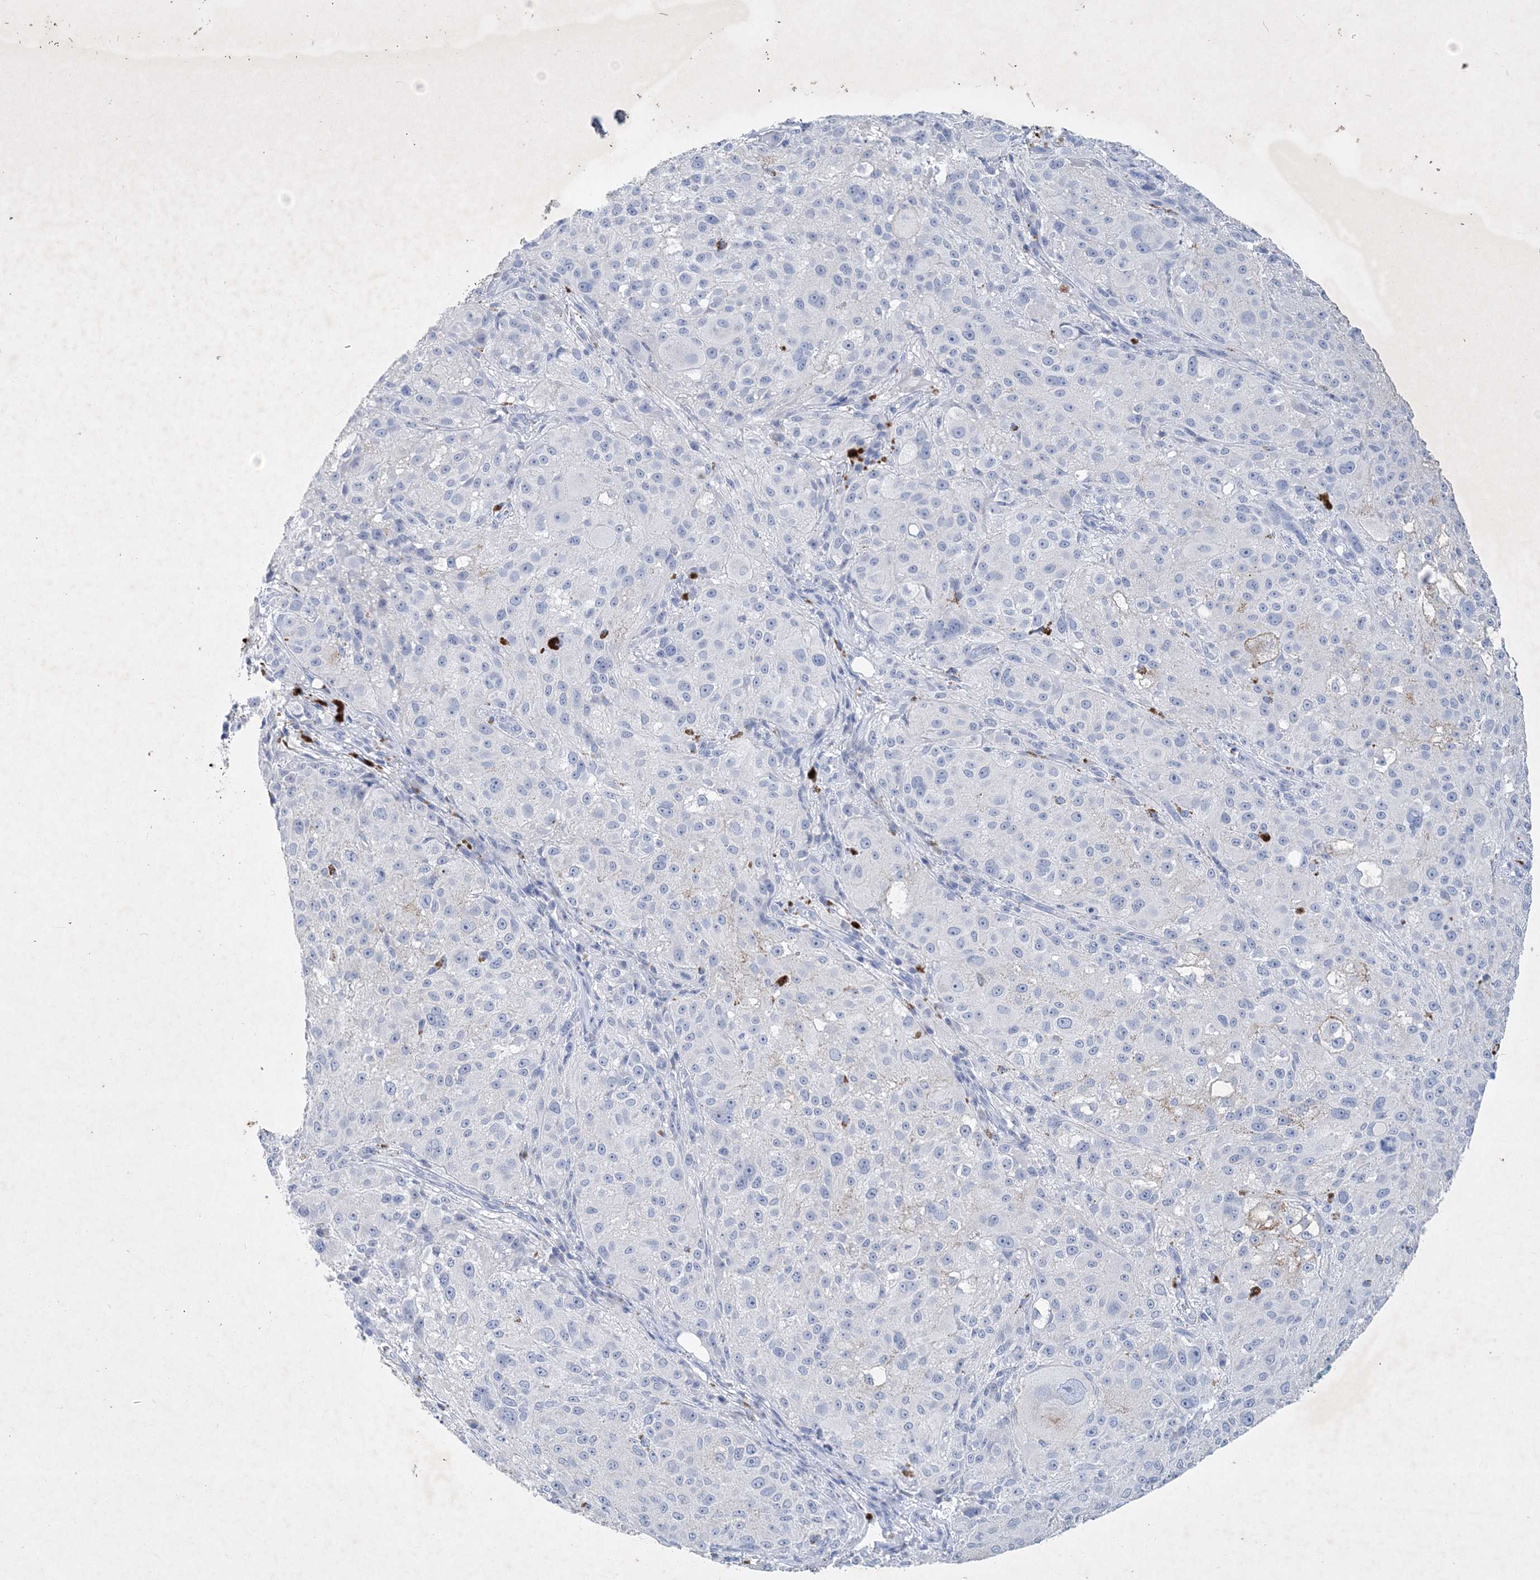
{"staining": {"intensity": "negative", "quantity": "none", "location": "none"}, "tissue": "melanoma", "cell_type": "Tumor cells", "image_type": "cancer", "snomed": [{"axis": "morphology", "description": "Necrosis, NOS"}, {"axis": "morphology", "description": "Malignant melanoma, NOS"}, {"axis": "topography", "description": "Skin"}], "caption": "IHC micrograph of human melanoma stained for a protein (brown), which exhibits no staining in tumor cells. (DAB immunohistochemistry visualized using brightfield microscopy, high magnification).", "gene": "COPS8", "patient": {"sex": "female", "age": 87}}